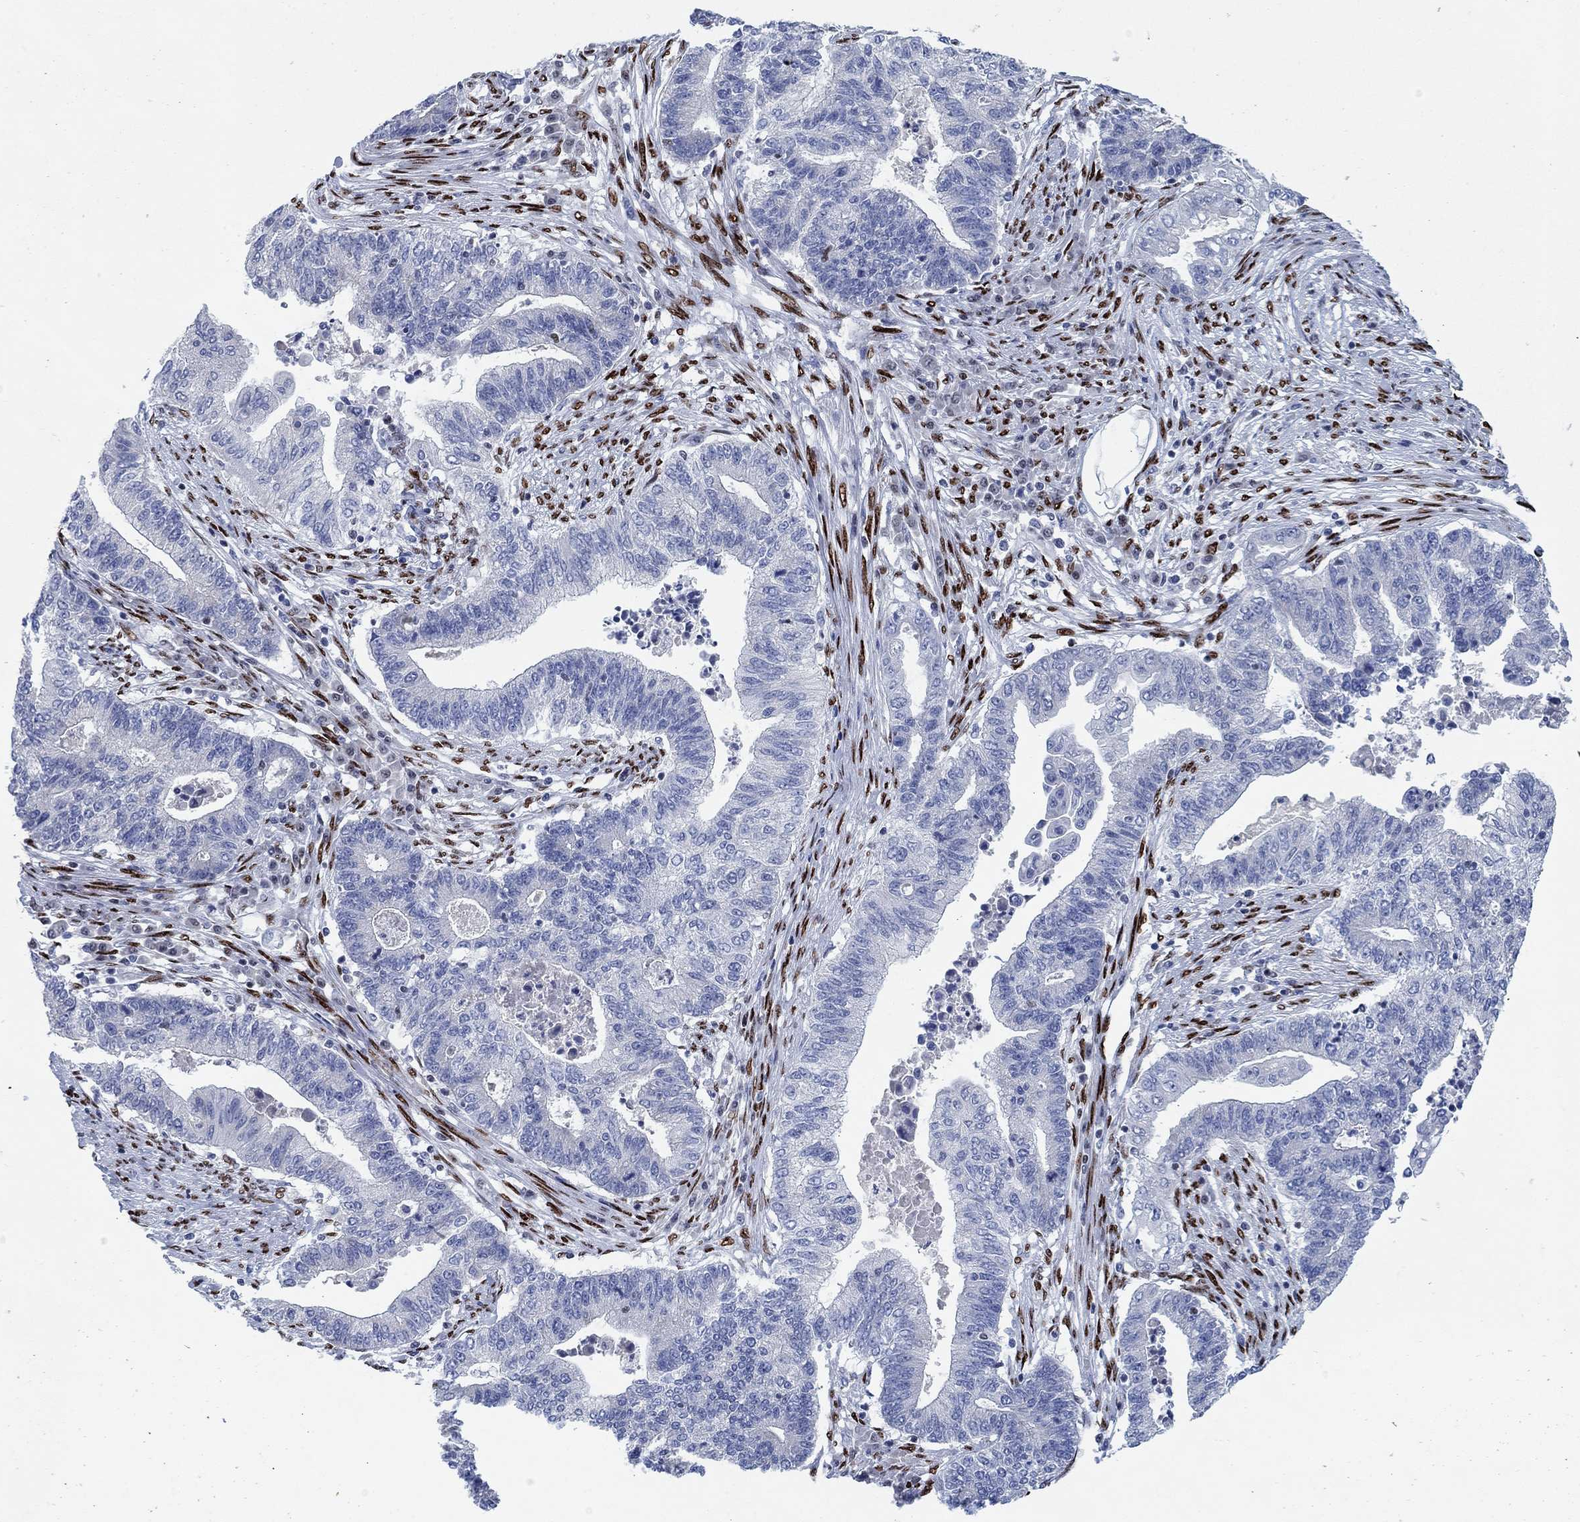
{"staining": {"intensity": "negative", "quantity": "none", "location": "none"}, "tissue": "endometrial cancer", "cell_type": "Tumor cells", "image_type": "cancer", "snomed": [{"axis": "morphology", "description": "Adenocarcinoma, NOS"}, {"axis": "topography", "description": "Uterus"}, {"axis": "topography", "description": "Endometrium"}], "caption": "Immunohistochemistry of human endometrial adenocarcinoma demonstrates no staining in tumor cells.", "gene": "ZEB1", "patient": {"sex": "female", "age": 54}}